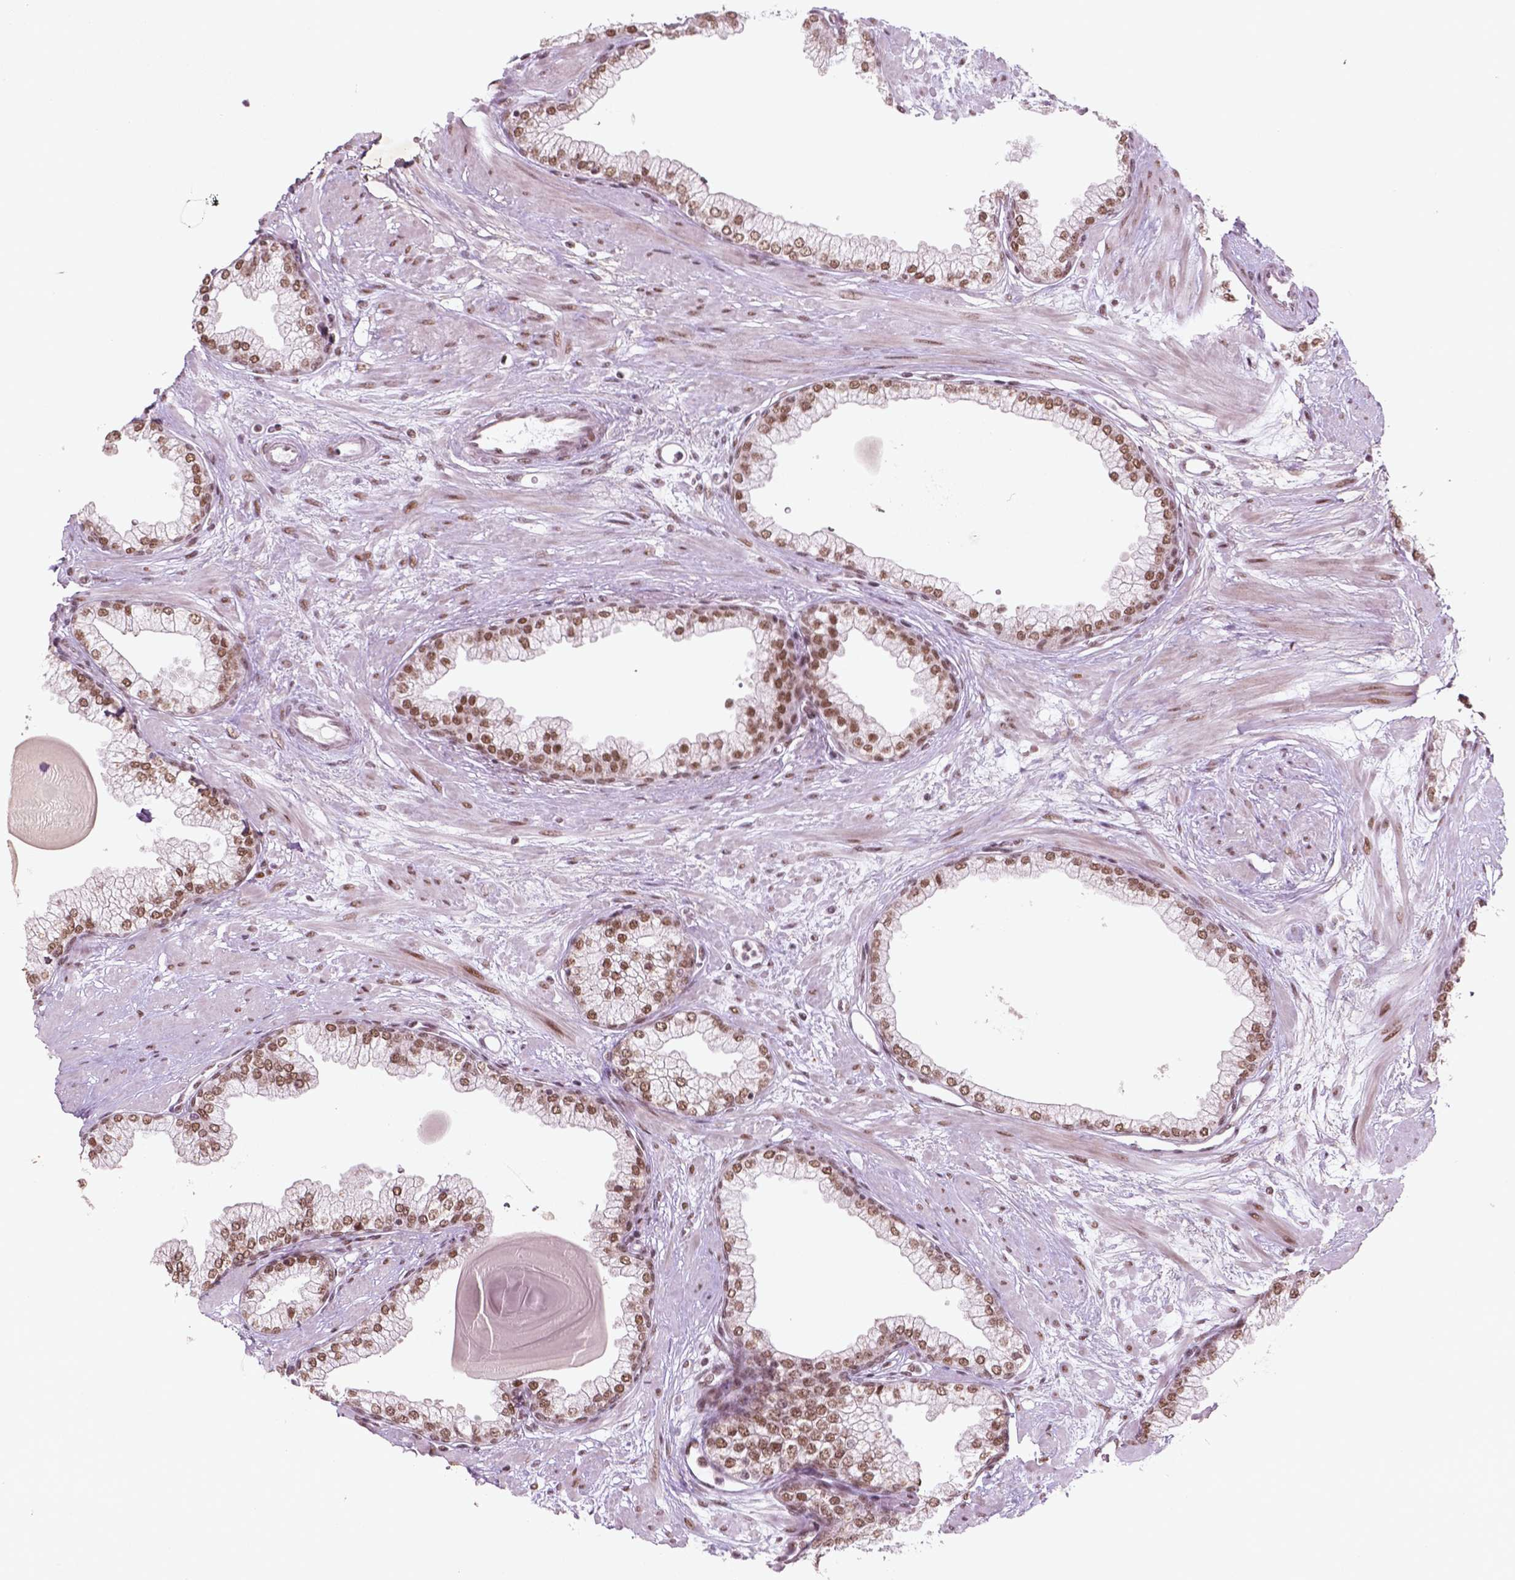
{"staining": {"intensity": "moderate", "quantity": ">75%", "location": "nuclear"}, "tissue": "prostate", "cell_type": "Glandular cells", "image_type": "normal", "snomed": [{"axis": "morphology", "description": "Normal tissue, NOS"}, {"axis": "topography", "description": "Prostate"}, {"axis": "topography", "description": "Peripheral nerve tissue"}], "caption": "Prostate stained with DAB immunohistochemistry demonstrates medium levels of moderate nuclear staining in approximately >75% of glandular cells.", "gene": "HMG20B", "patient": {"sex": "male", "age": 61}}